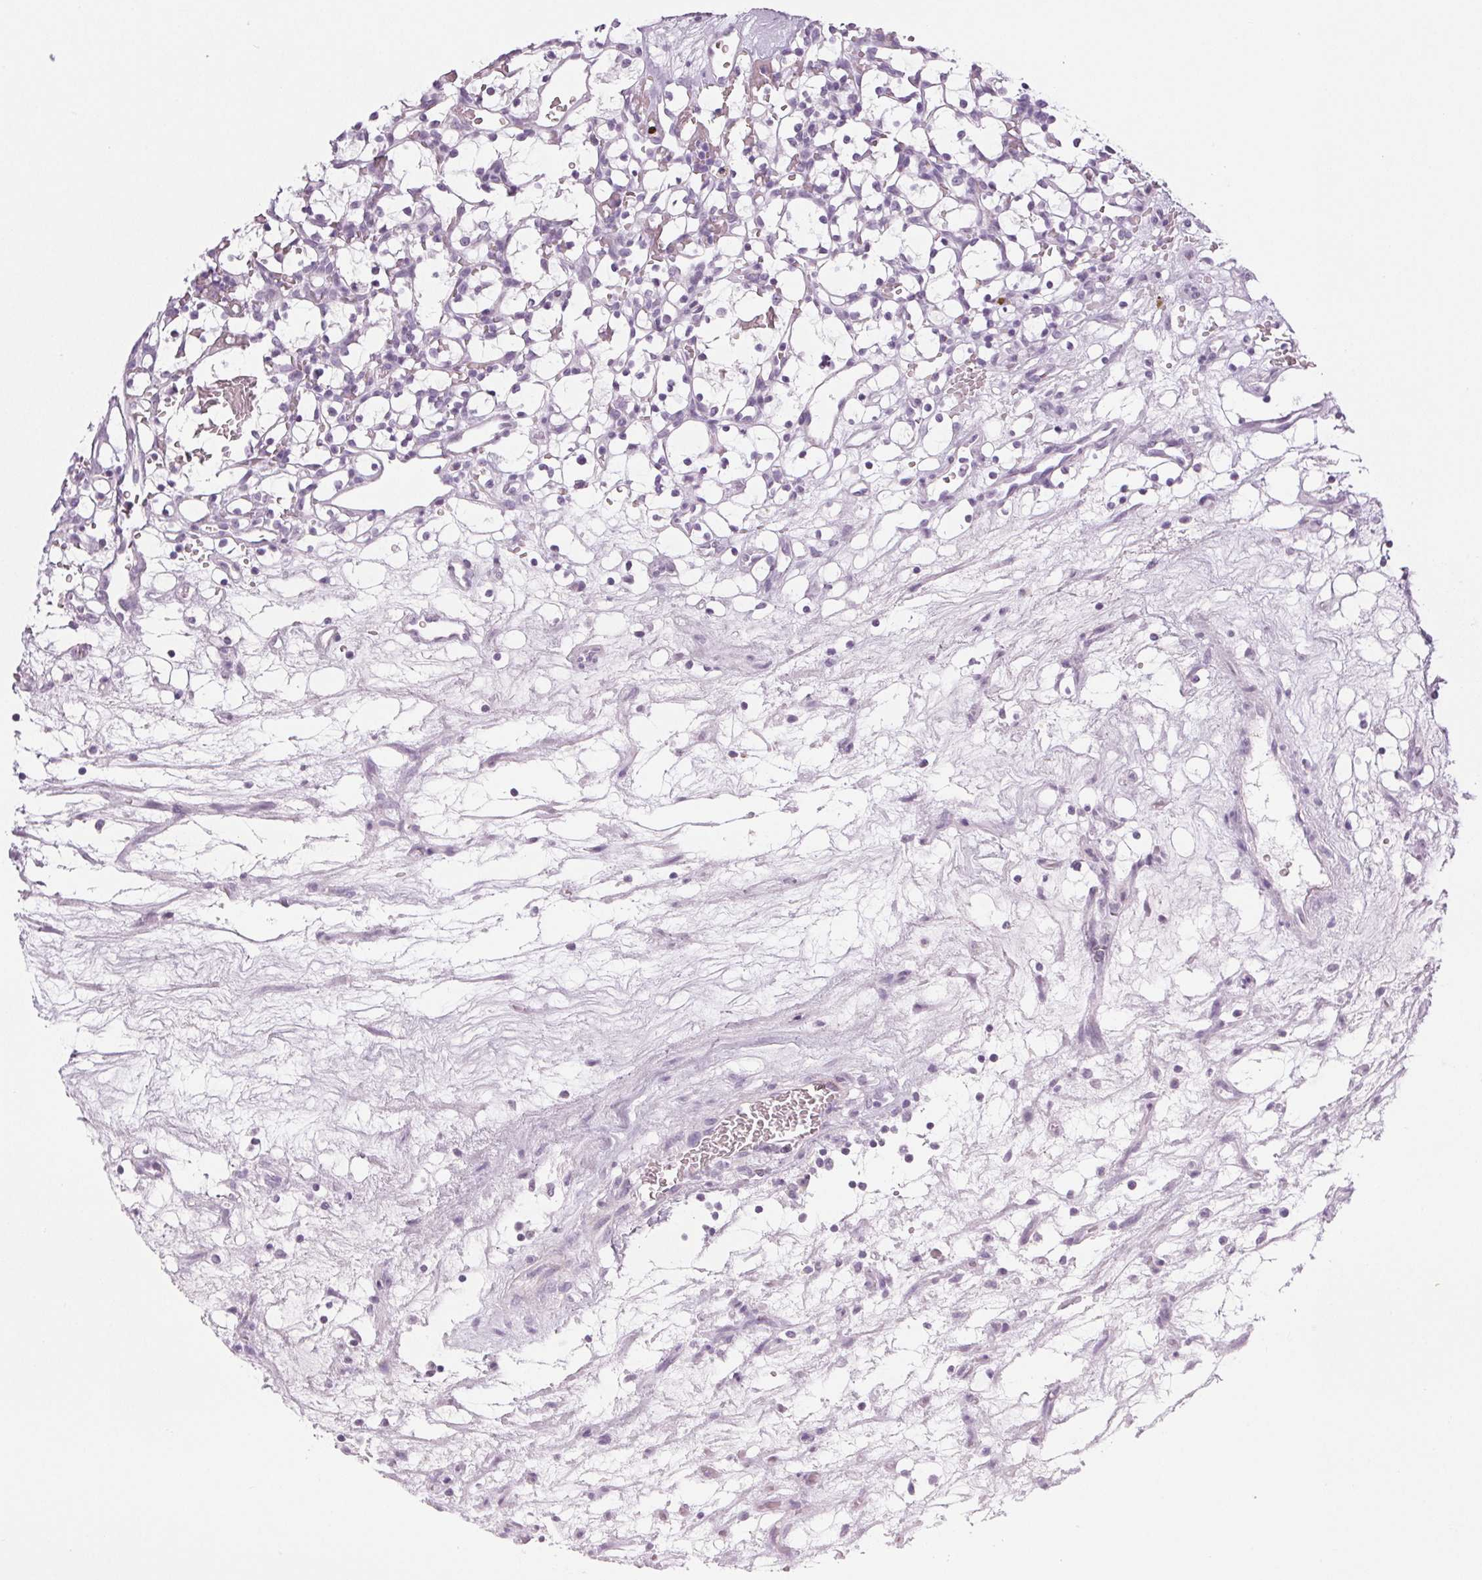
{"staining": {"intensity": "negative", "quantity": "none", "location": "none"}, "tissue": "renal cancer", "cell_type": "Tumor cells", "image_type": "cancer", "snomed": [{"axis": "morphology", "description": "Adenocarcinoma, NOS"}, {"axis": "topography", "description": "Kidney"}], "caption": "Renal cancer (adenocarcinoma) was stained to show a protein in brown. There is no significant positivity in tumor cells.", "gene": "COL7A1", "patient": {"sex": "female", "age": 69}}